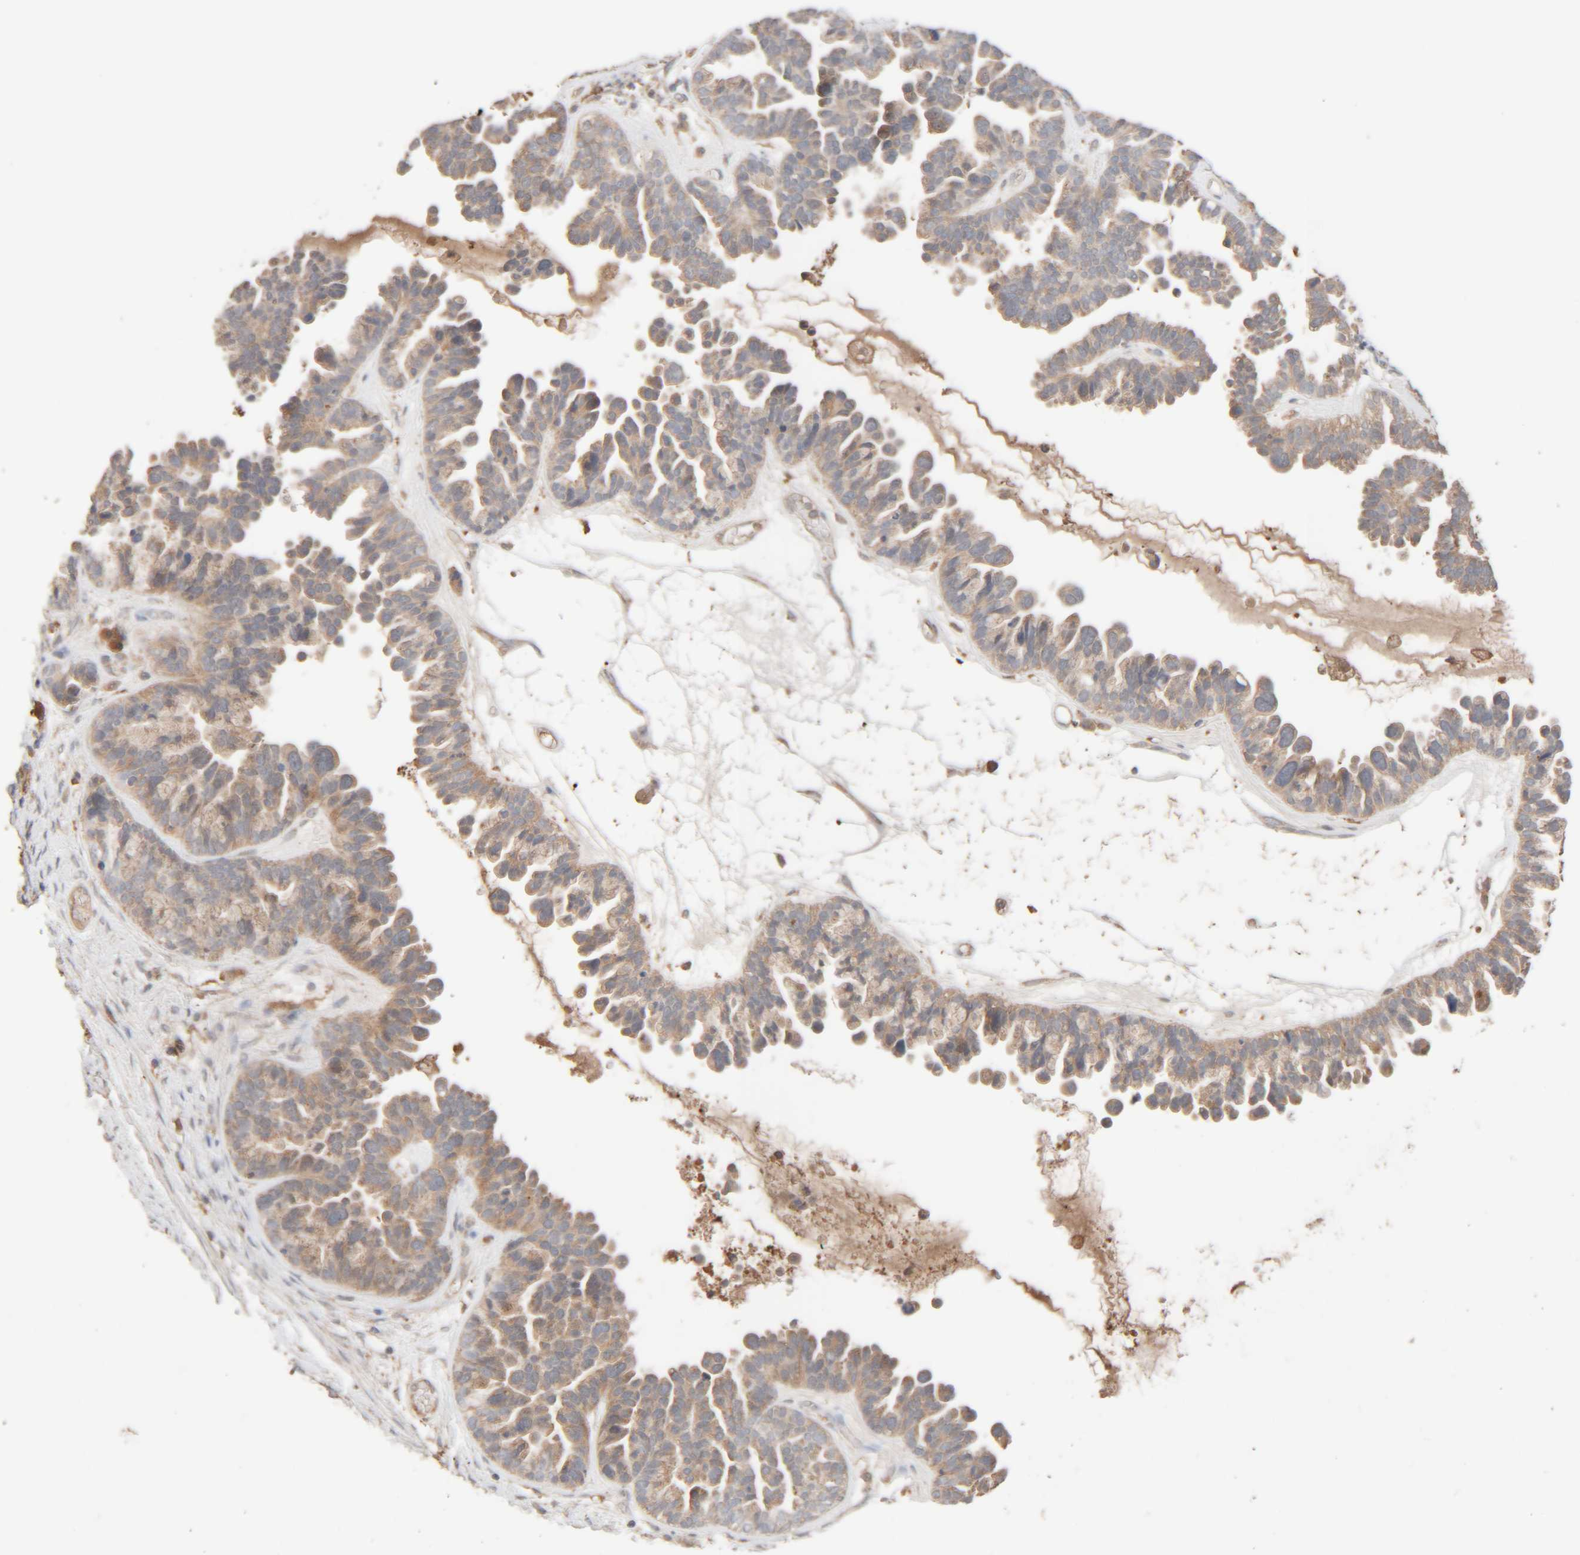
{"staining": {"intensity": "weak", "quantity": "25%-75%", "location": "cytoplasmic/membranous"}, "tissue": "ovarian cancer", "cell_type": "Tumor cells", "image_type": "cancer", "snomed": [{"axis": "morphology", "description": "Cystadenocarcinoma, serous, NOS"}, {"axis": "topography", "description": "Ovary"}], "caption": "Ovarian serous cystadenocarcinoma stained for a protein reveals weak cytoplasmic/membranous positivity in tumor cells.", "gene": "TMEM192", "patient": {"sex": "female", "age": 56}}